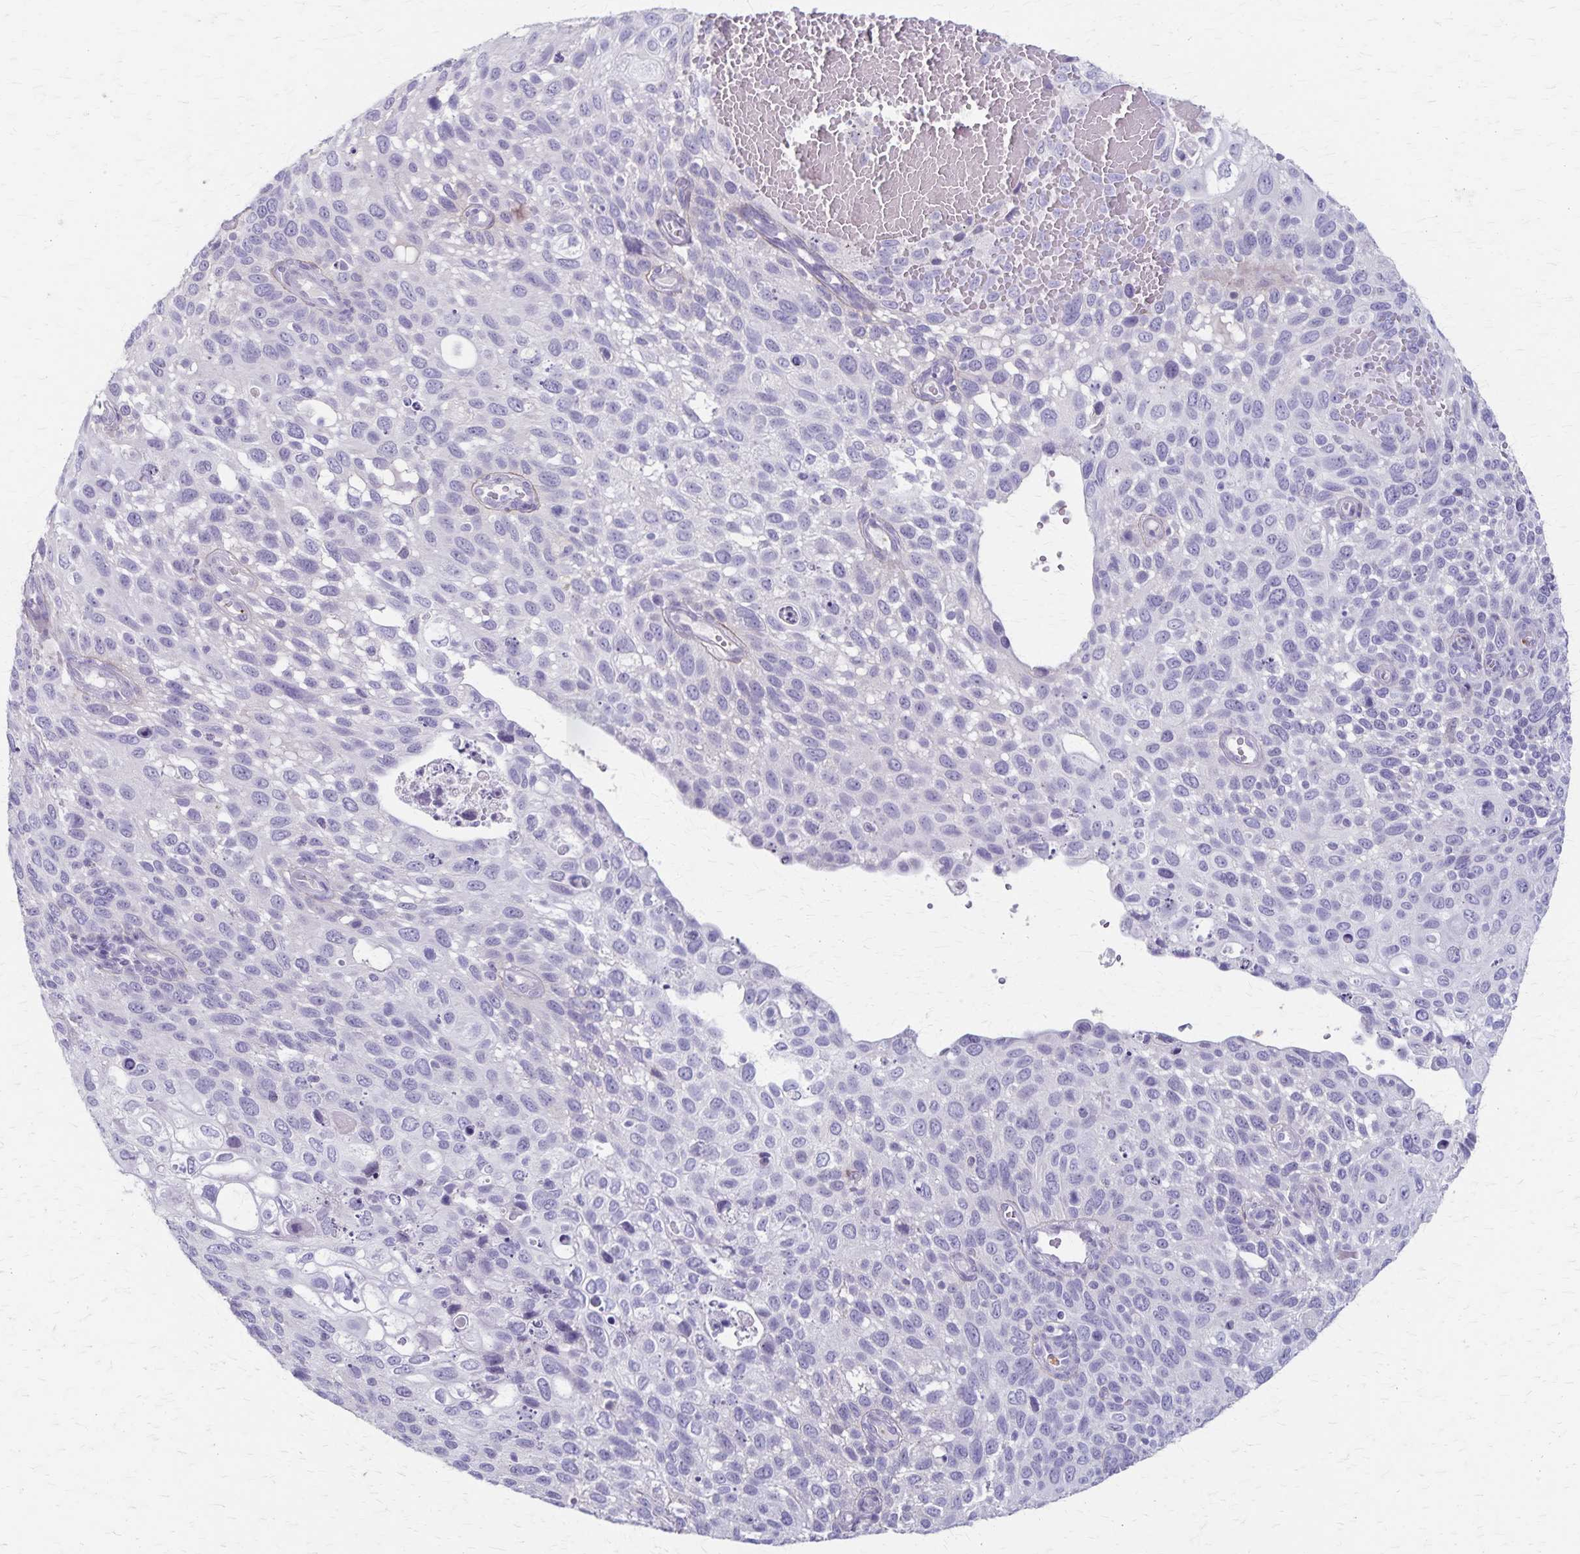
{"staining": {"intensity": "negative", "quantity": "none", "location": "none"}, "tissue": "cervical cancer", "cell_type": "Tumor cells", "image_type": "cancer", "snomed": [{"axis": "morphology", "description": "Squamous cell carcinoma, NOS"}, {"axis": "topography", "description": "Cervix"}], "caption": "This photomicrograph is of squamous cell carcinoma (cervical) stained with immunohistochemistry (IHC) to label a protein in brown with the nuclei are counter-stained blue. There is no positivity in tumor cells.", "gene": "RASL10B", "patient": {"sex": "female", "age": 70}}